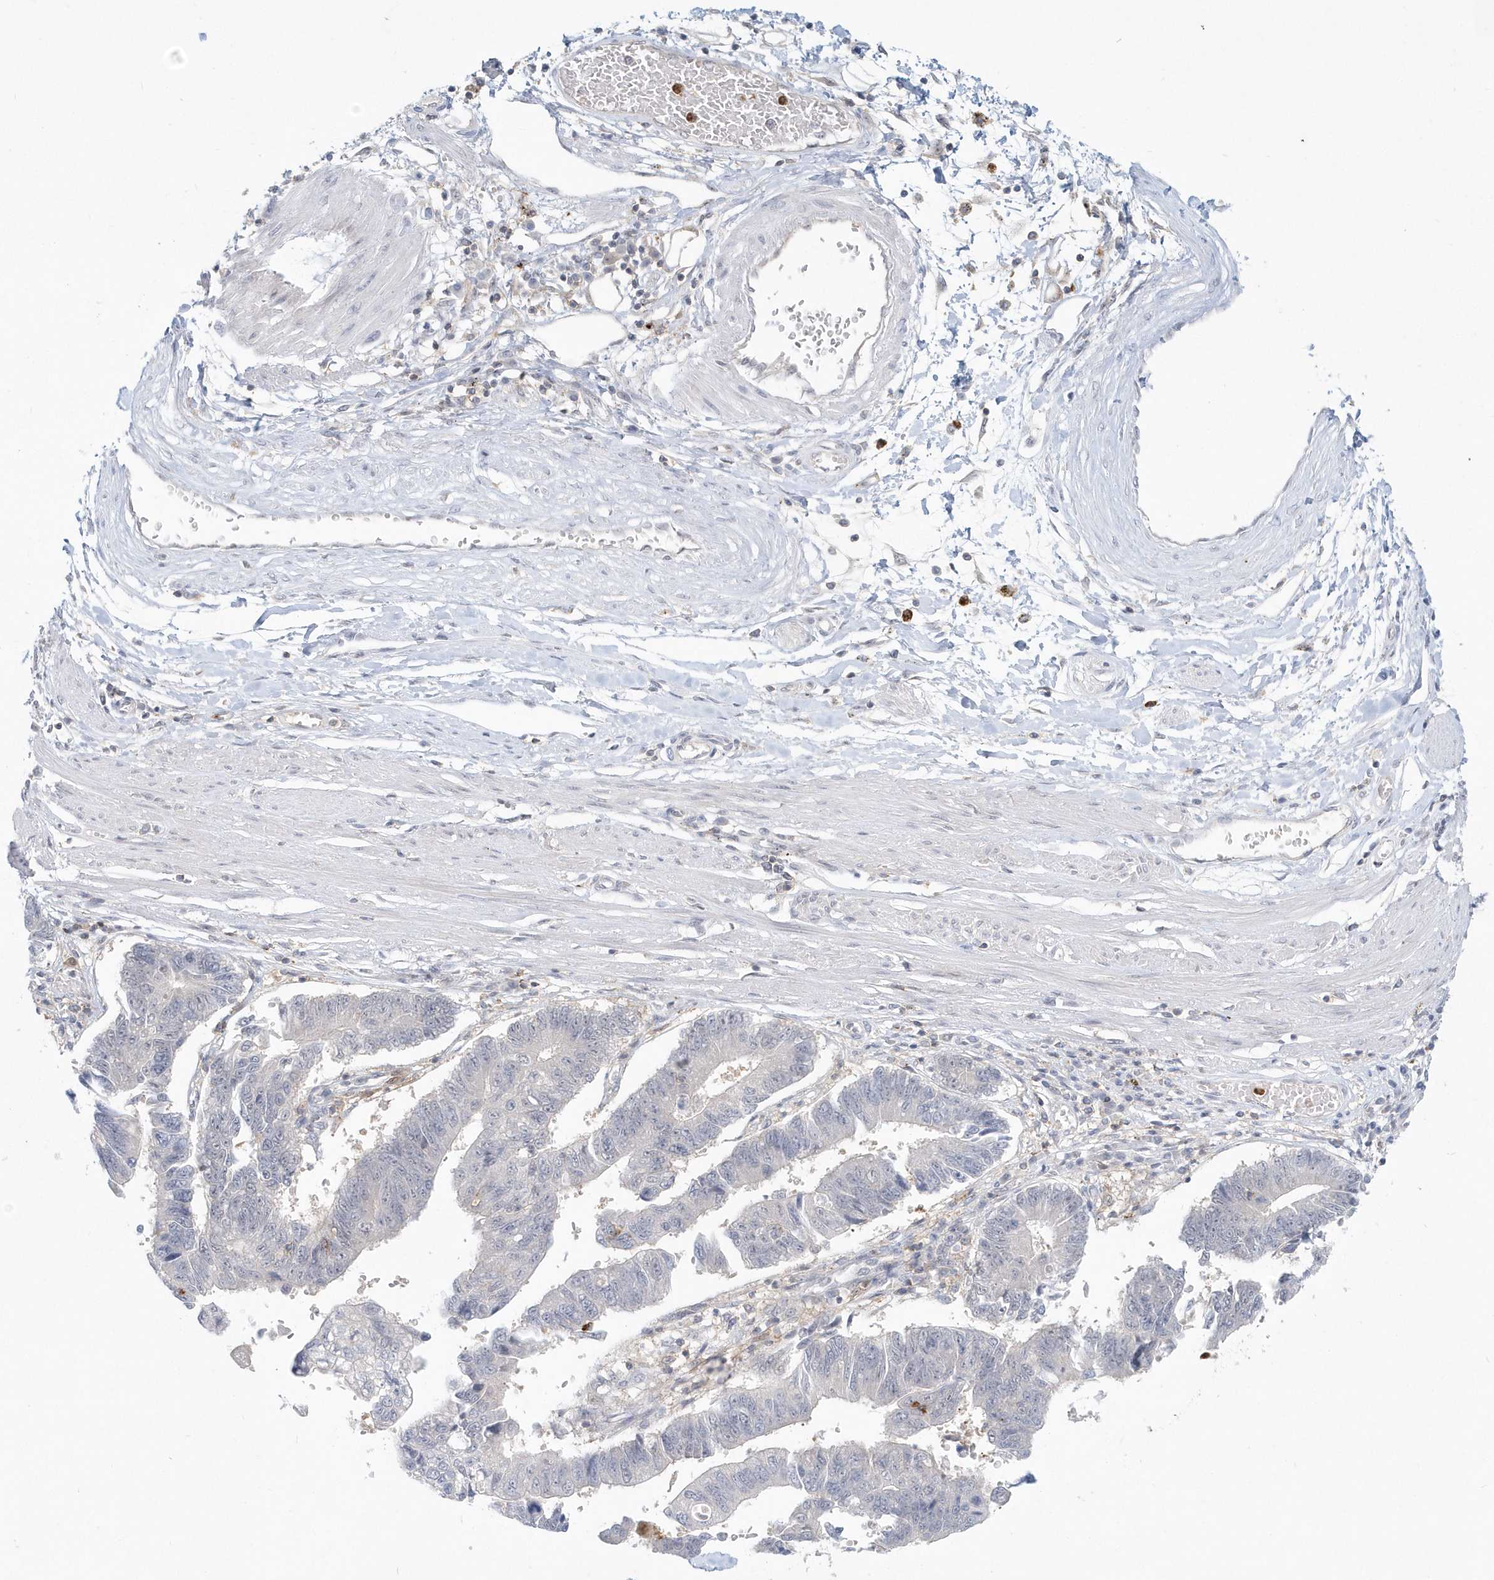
{"staining": {"intensity": "negative", "quantity": "none", "location": "none"}, "tissue": "stomach cancer", "cell_type": "Tumor cells", "image_type": "cancer", "snomed": [{"axis": "morphology", "description": "Adenocarcinoma, NOS"}, {"axis": "topography", "description": "Stomach"}], "caption": "The histopathology image displays no staining of tumor cells in stomach cancer (adenocarcinoma).", "gene": "RNF7", "patient": {"sex": "male", "age": 59}}